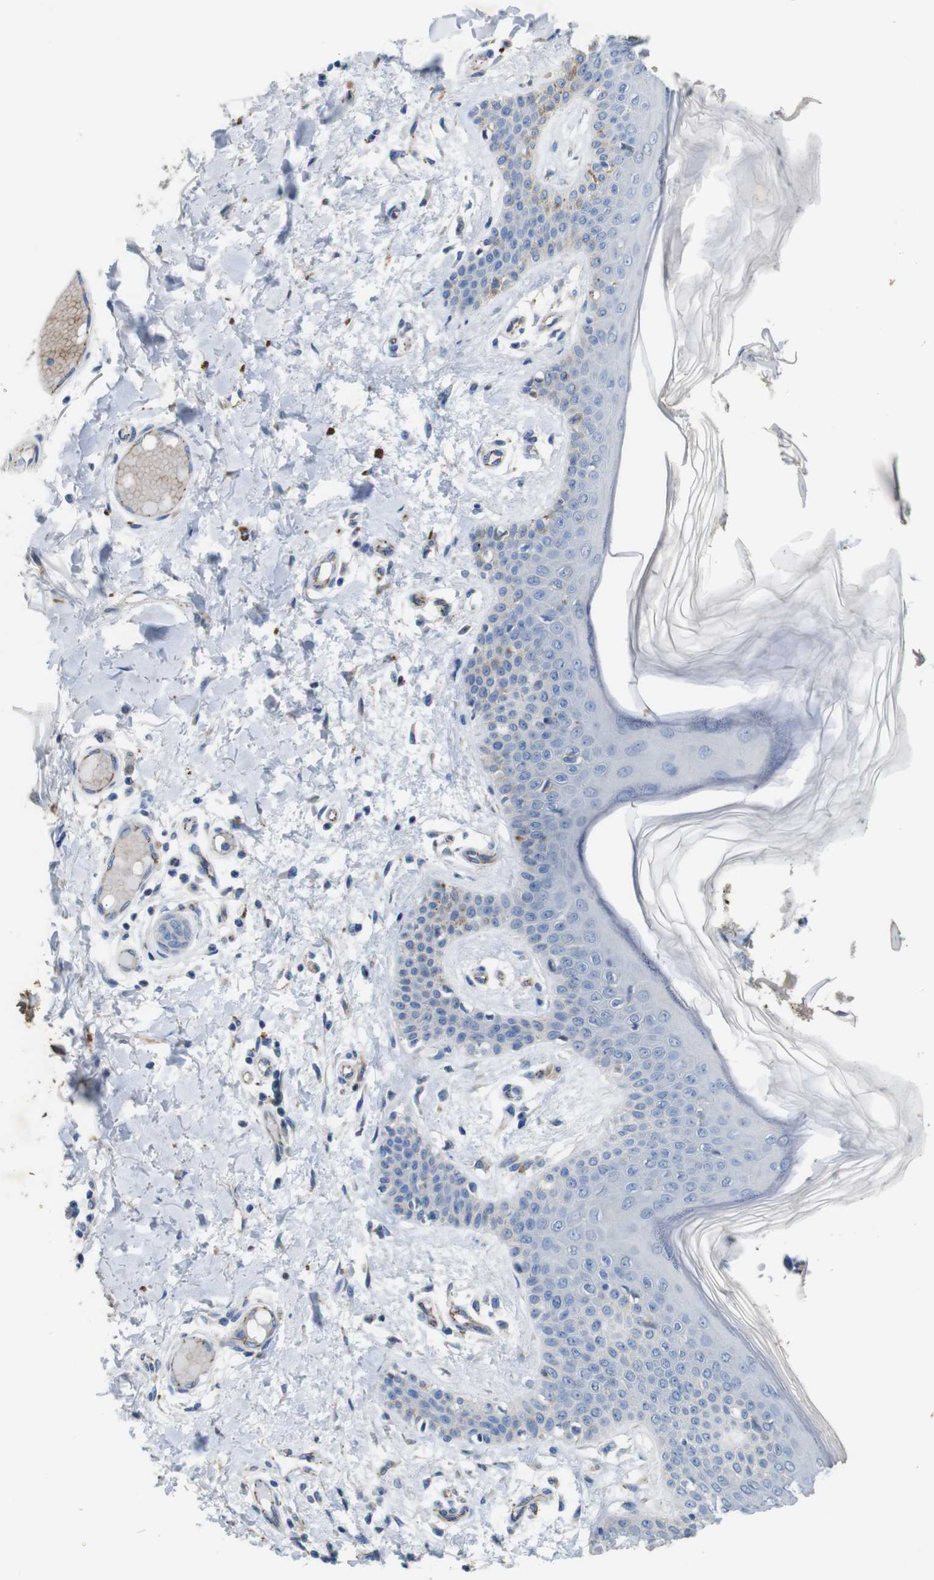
{"staining": {"intensity": "negative", "quantity": "none", "location": "none"}, "tissue": "skin", "cell_type": "Fibroblasts", "image_type": "normal", "snomed": [{"axis": "morphology", "description": "Normal tissue, NOS"}, {"axis": "topography", "description": "Skin"}], "caption": "The image displays no significant expression in fibroblasts of skin.", "gene": "NHLRC3", "patient": {"sex": "male", "age": 53}}